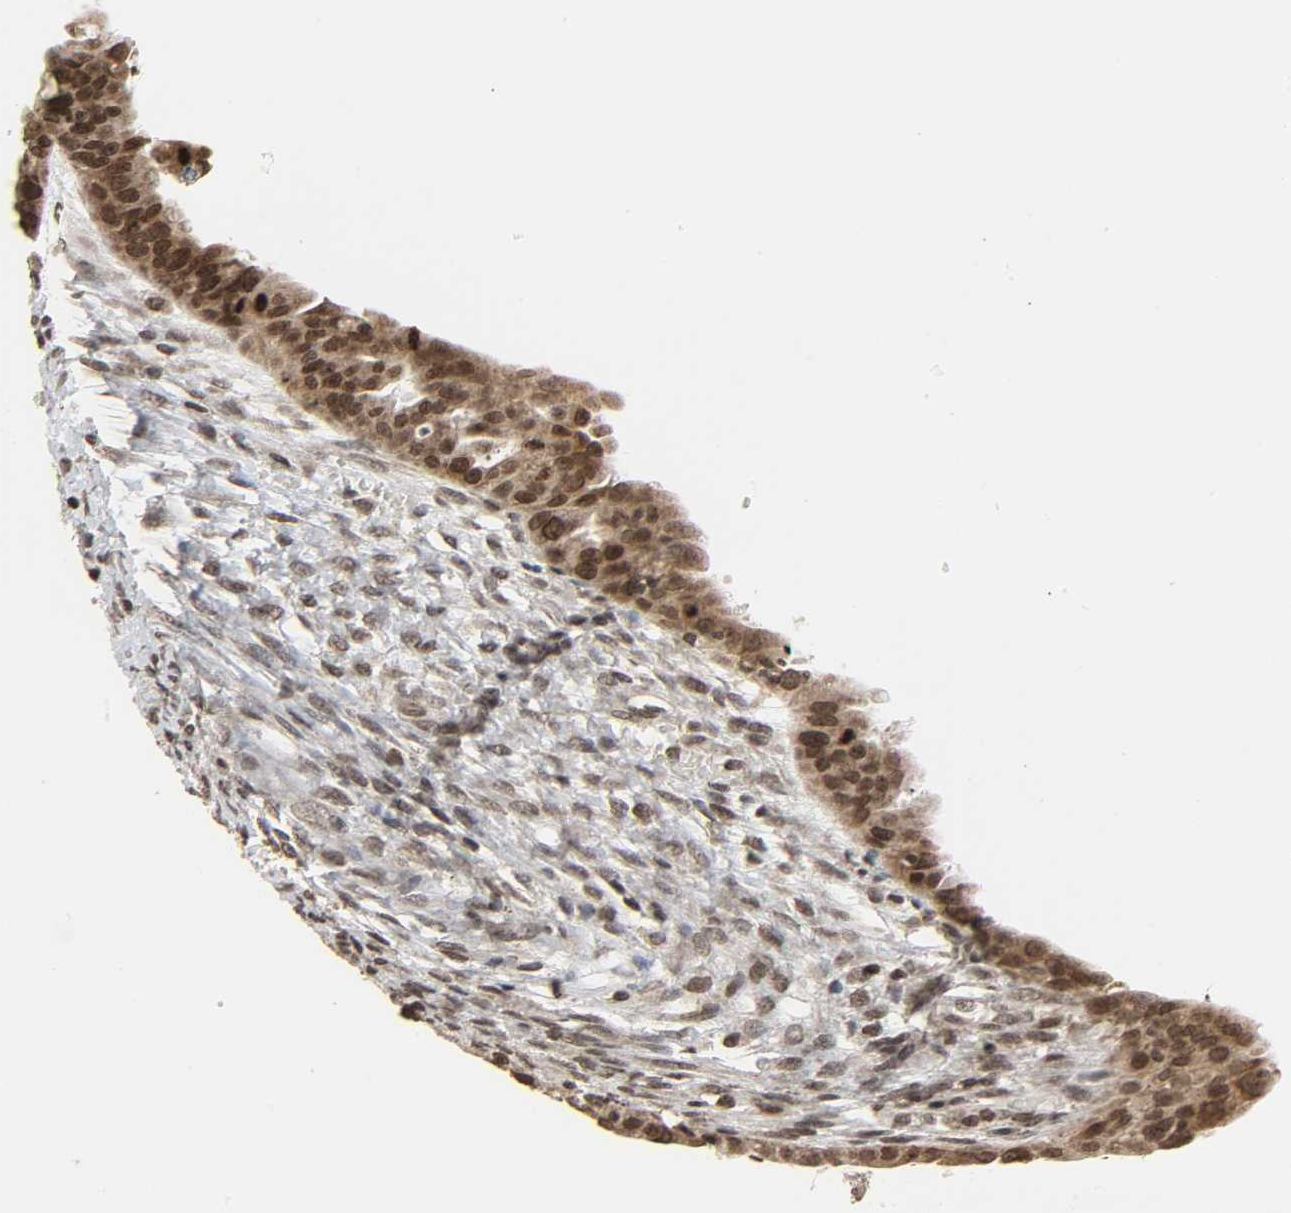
{"staining": {"intensity": "moderate", "quantity": ">75%", "location": "nuclear"}, "tissue": "ovarian cancer", "cell_type": "Tumor cells", "image_type": "cancer", "snomed": [{"axis": "morphology", "description": "Cystadenocarcinoma, serous, NOS"}, {"axis": "topography", "description": "Ovary"}], "caption": "A medium amount of moderate nuclear staining is present in approximately >75% of tumor cells in serous cystadenocarcinoma (ovarian) tissue. Immunohistochemistry stains the protein in brown and the nuclei are stained blue.", "gene": "XRCC1", "patient": {"sex": "female", "age": 58}}